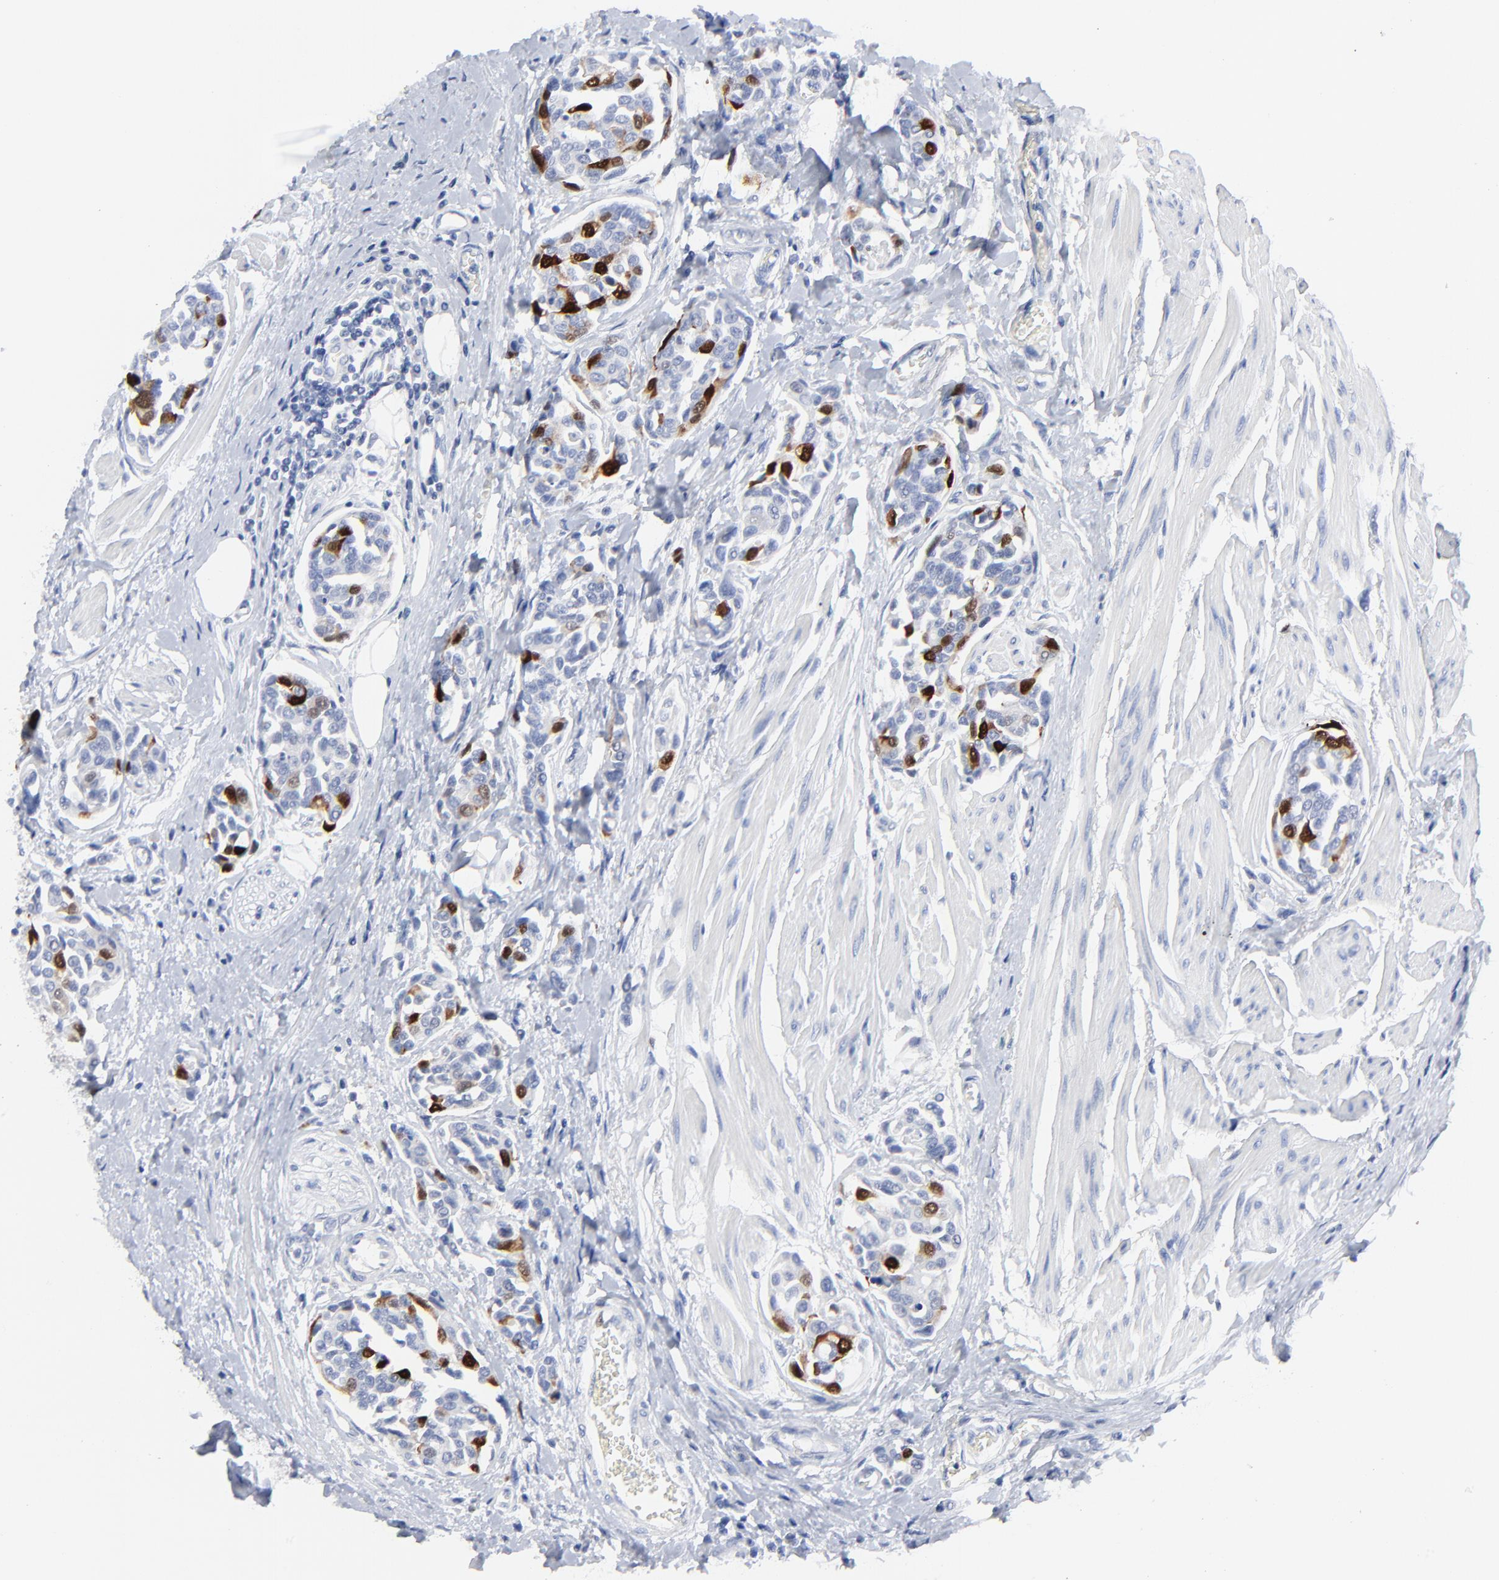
{"staining": {"intensity": "strong", "quantity": "<25%", "location": "cytoplasmic/membranous,nuclear"}, "tissue": "urothelial cancer", "cell_type": "Tumor cells", "image_type": "cancer", "snomed": [{"axis": "morphology", "description": "Urothelial carcinoma, High grade"}, {"axis": "topography", "description": "Urinary bladder"}], "caption": "Urothelial cancer stained with a brown dye reveals strong cytoplasmic/membranous and nuclear positive staining in approximately <25% of tumor cells.", "gene": "CDK1", "patient": {"sex": "male", "age": 78}}